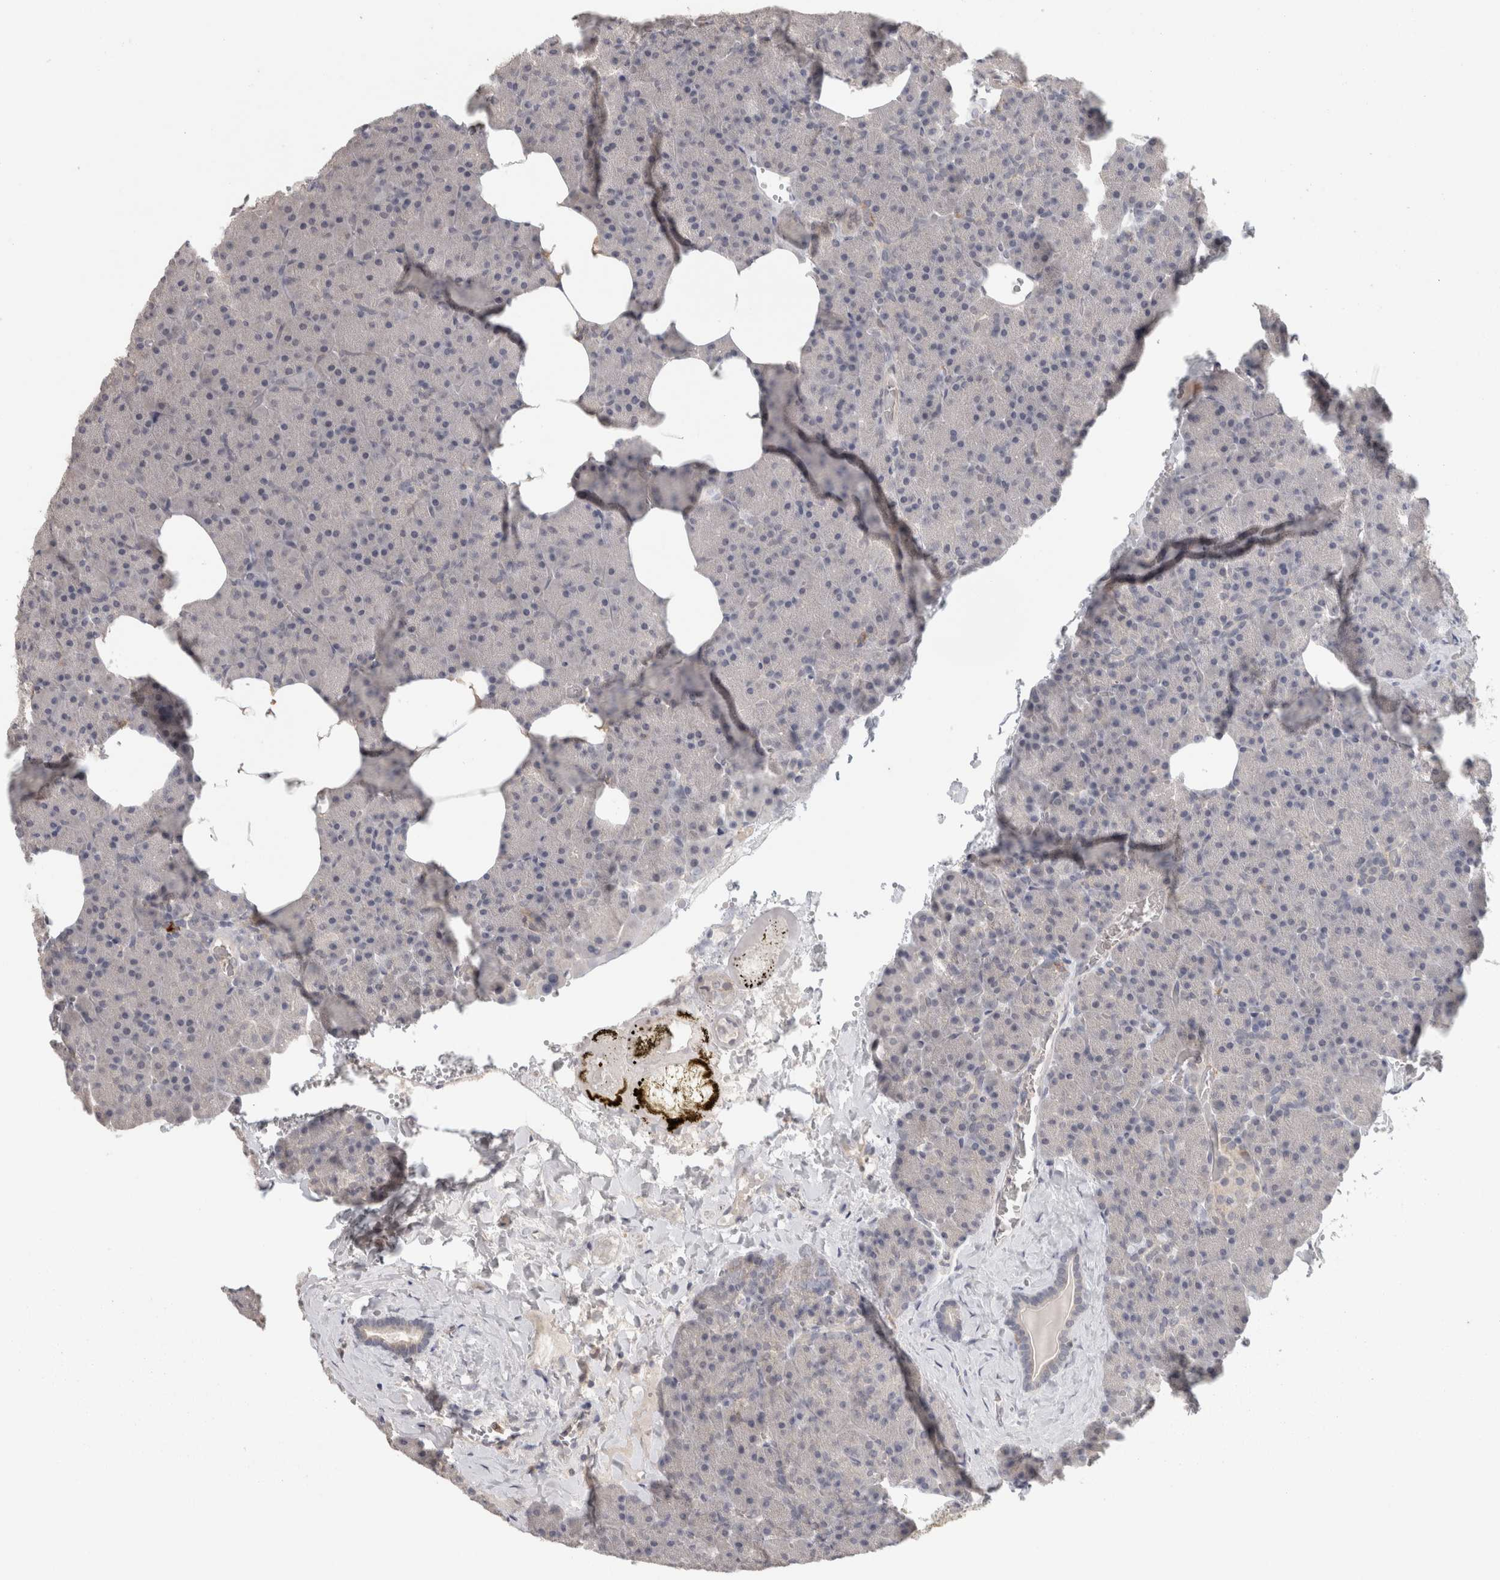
{"staining": {"intensity": "negative", "quantity": "none", "location": "none"}, "tissue": "pancreas", "cell_type": "Exocrine glandular cells", "image_type": "normal", "snomed": [{"axis": "morphology", "description": "Normal tissue, NOS"}, {"axis": "morphology", "description": "Carcinoid, malignant, NOS"}, {"axis": "topography", "description": "Pancreas"}], "caption": "Pancreas was stained to show a protein in brown. There is no significant staining in exocrine glandular cells. Nuclei are stained in blue.", "gene": "HAVCR2", "patient": {"sex": "female", "age": 35}}